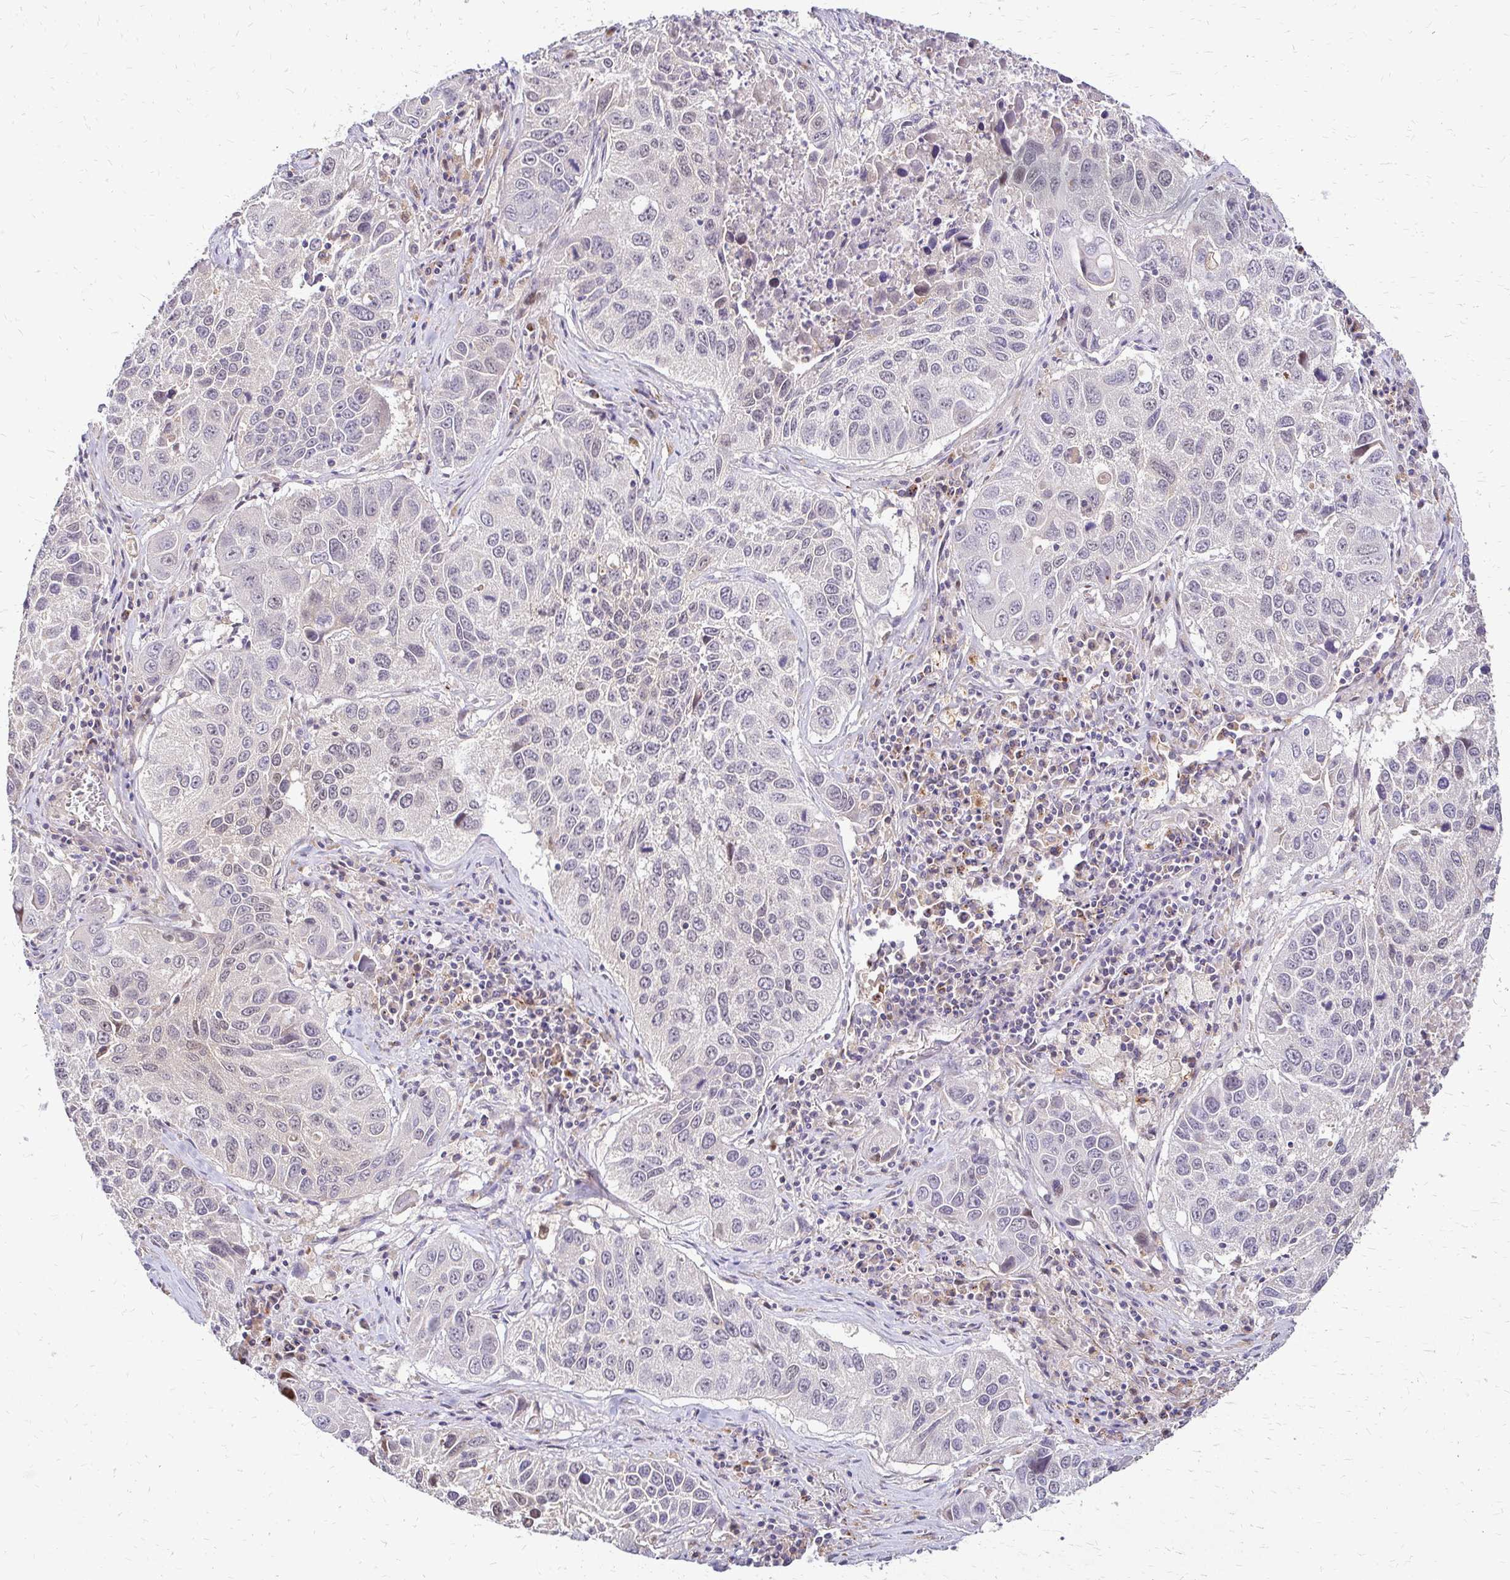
{"staining": {"intensity": "weak", "quantity": "<25%", "location": "cytoplasmic/membranous"}, "tissue": "lung cancer", "cell_type": "Tumor cells", "image_type": "cancer", "snomed": [{"axis": "morphology", "description": "Squamous cell carcinoma, NOS"}, {"axis": "topography", "description": "Lung"}], "caption": "High magnification brightfield microscopy of lung cancer (squamous cell carcinoma) stained with DAB (3,3'-diaminobenzidine) (brown) and counterstained with hematoxylin (blue): tumor cells show no significant expression. Nuclei are stained in blue.", "gene": "IDUA", "patient": {"sex": "female", "age": 61}}